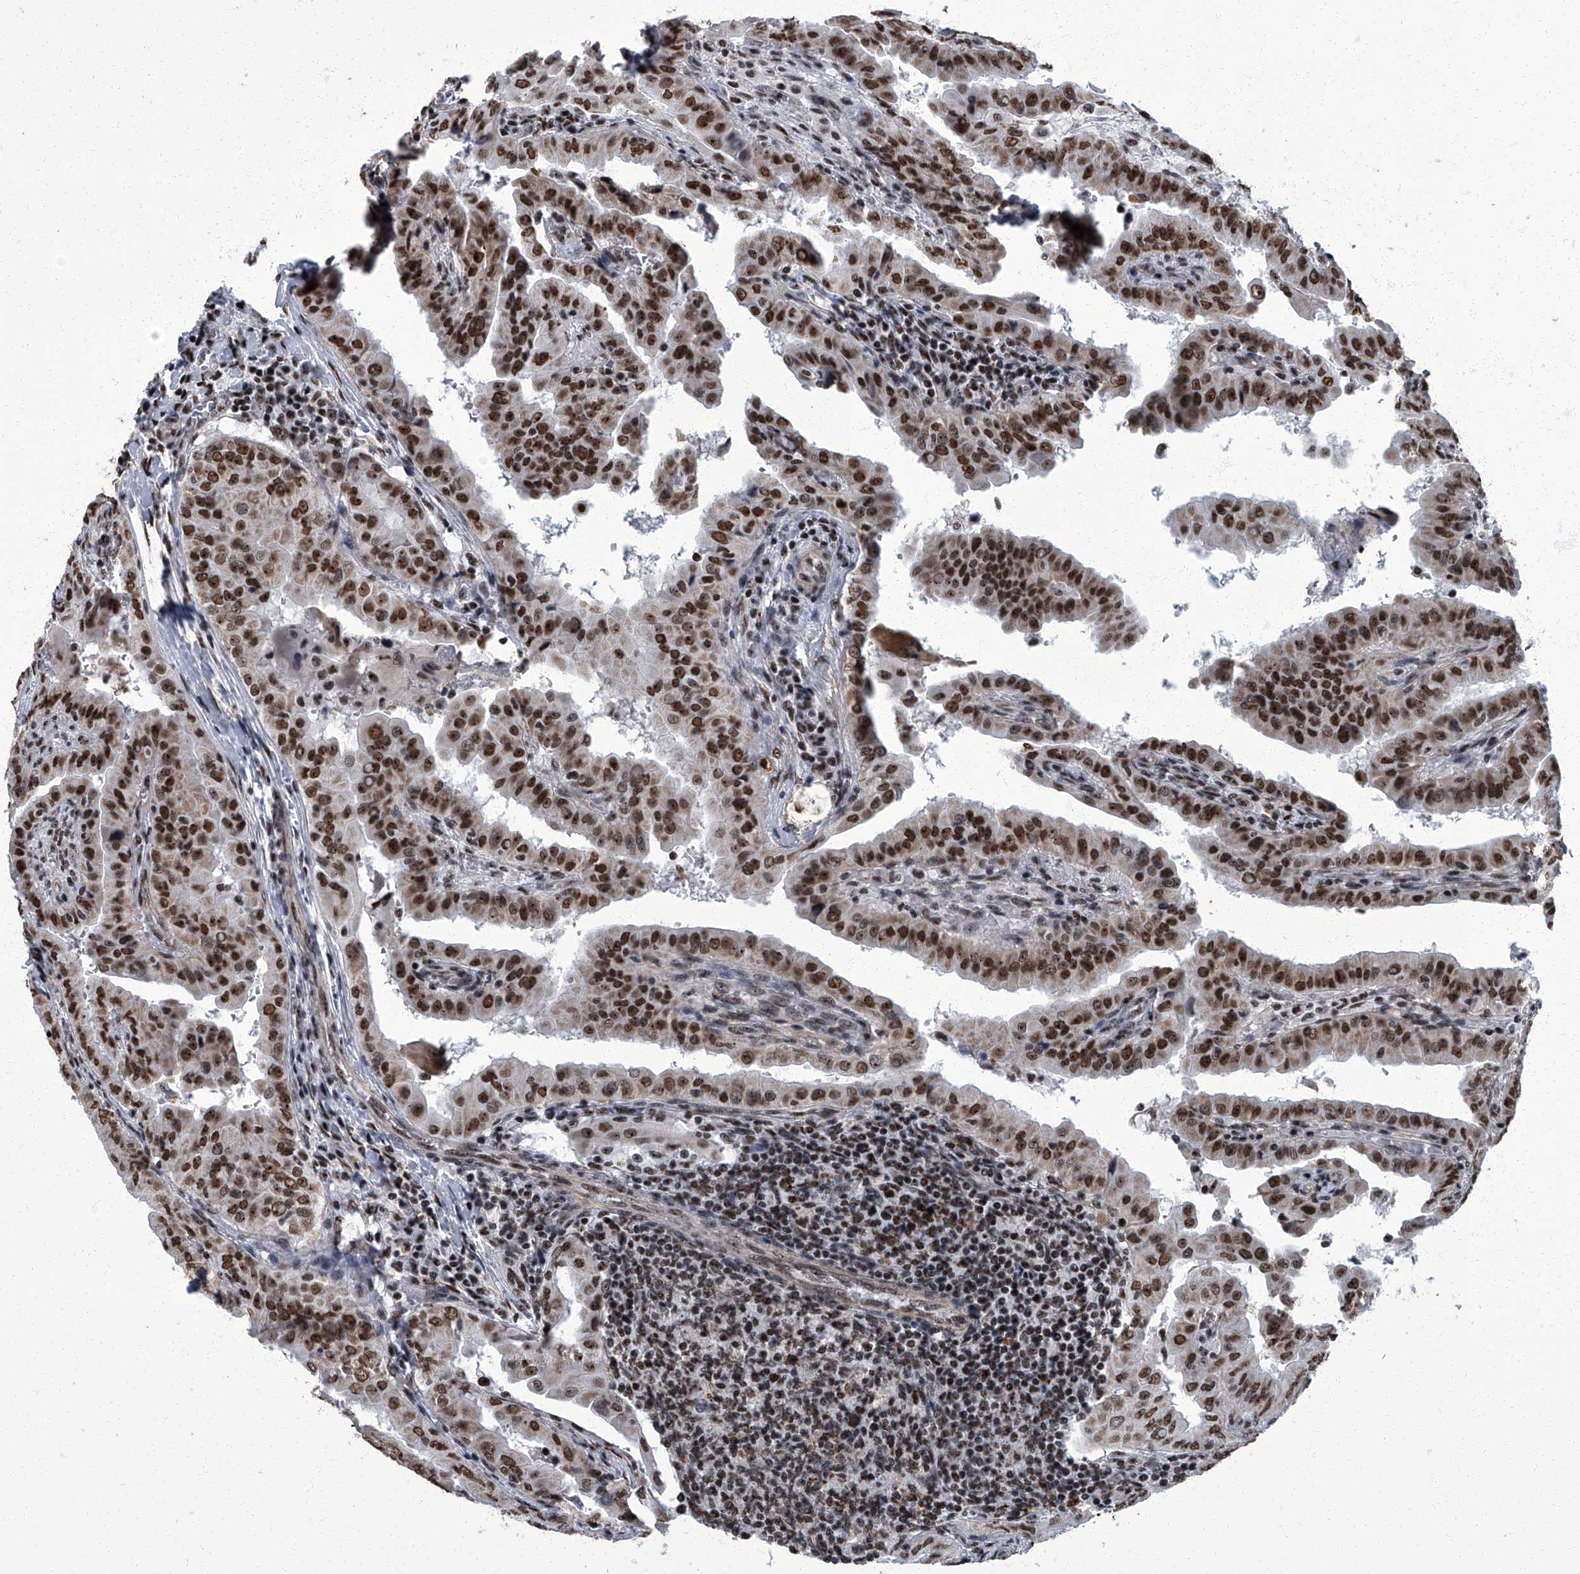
{"staining": {"intensity": "strong", "quantity": ">75%", "location": "nuclear"}, "tissue": "thyroid cancer", "cell_type": "Tumor cells", "image_type": "cancer", "snomed": [{"axis": "morphology", "description": "Papillary adenocarcinoma, NOS"}, {"axis": "topography", "description": "Thyroid gland"}], "caption": "A high amount of strong nuclear staining is appreciated in about >75% of tumor cells in thyroid cancer tissue. (DAB (3,3'-diaminobenzidine) IHC with brightfield microscopy, high magnification).", "gene": "ZNF518B", "patient": {"sex": "male", "age": 33}}